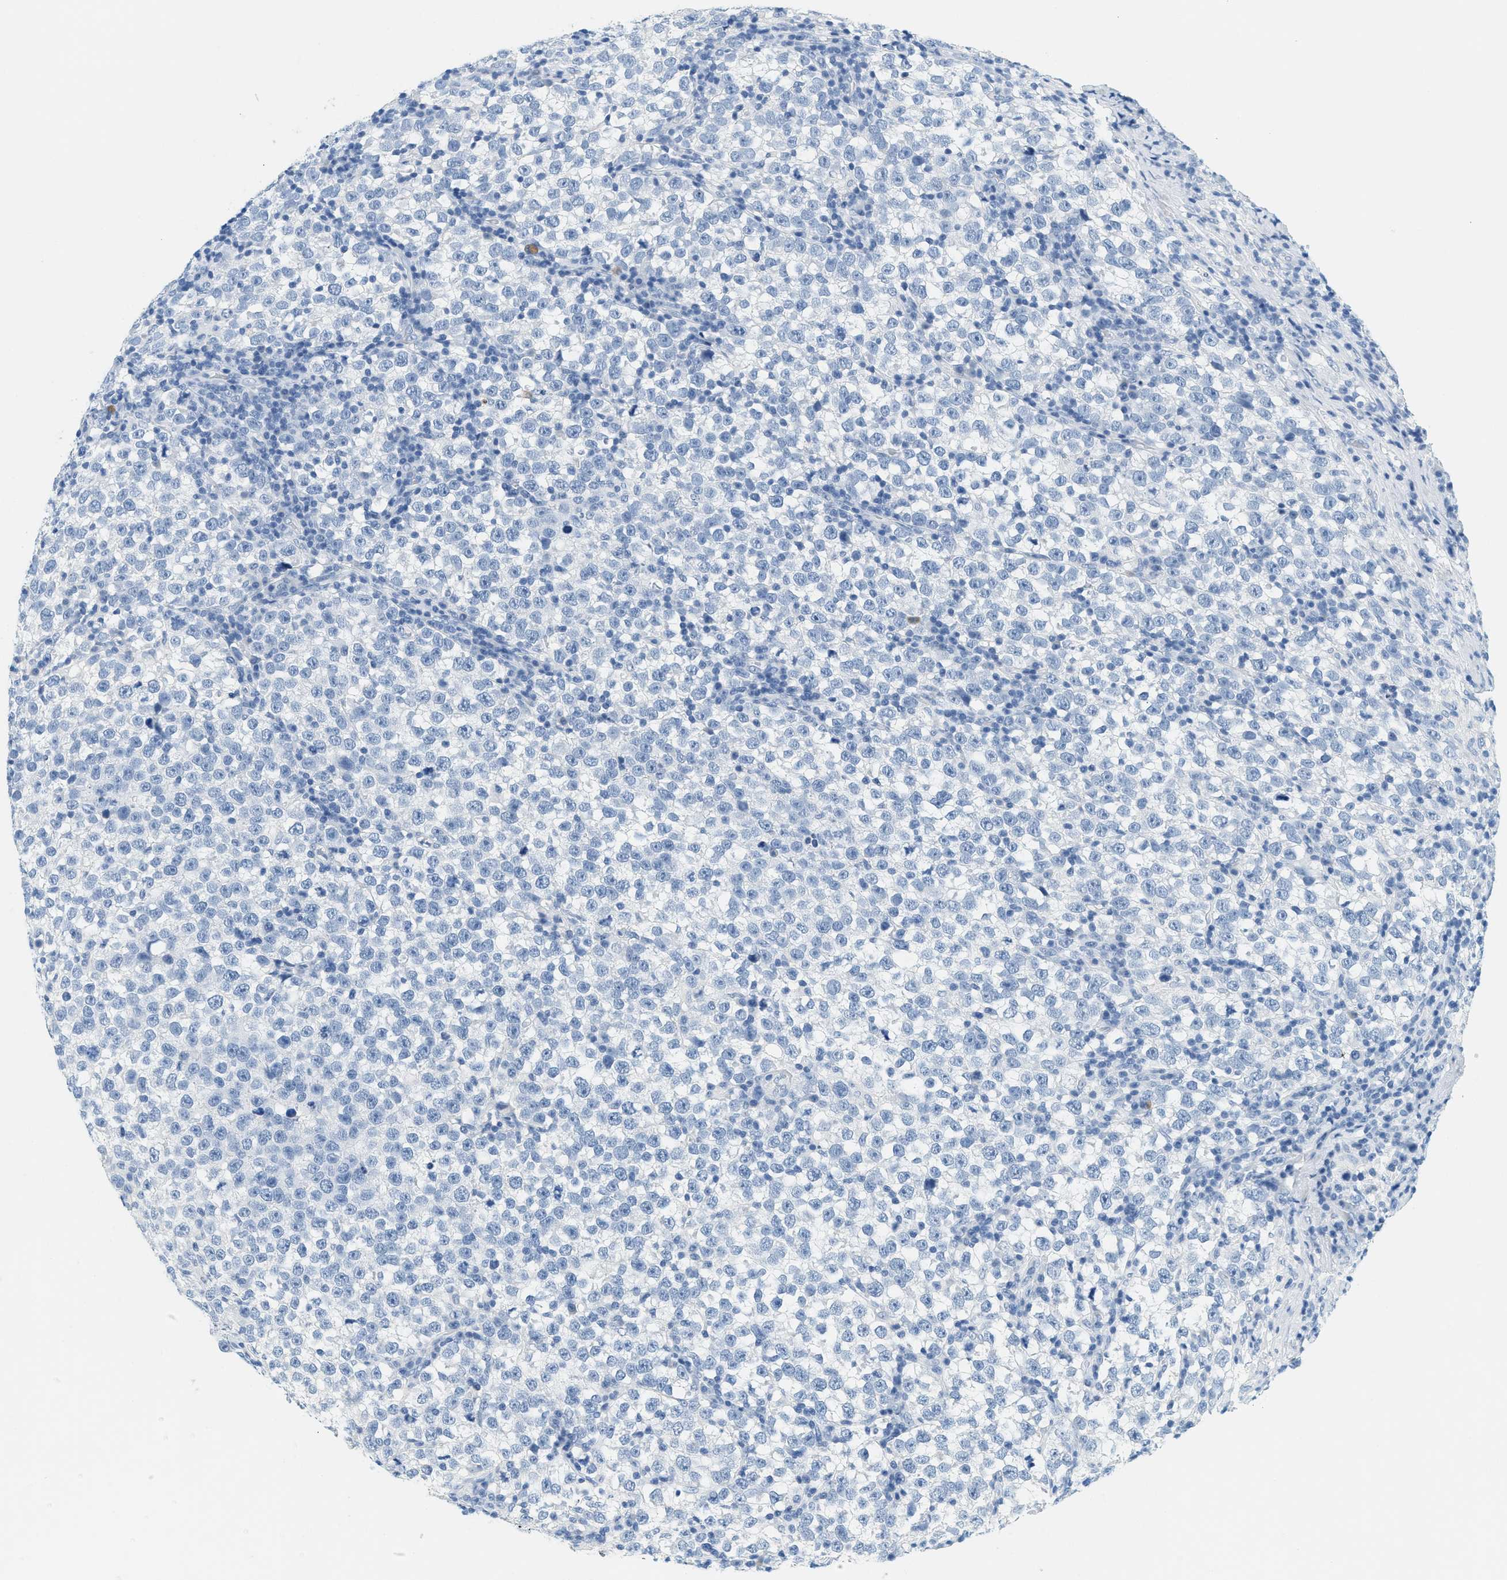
{"staining": {"intensity": "negative", "quantity": "none", "location": "none"}, "tissue": "testis cancer", "cell_type": "Tumor cells", "image_type": "cancer", "snomed": [{"axis": "morphology", "description": "Normal tissue, NOS"}, {"axis": "morphology", "description": "Seminoma, NOS"}, {"axis": "topography", "description": "Testis"}], "caption": "There is no significant positivity in tumor cells of testis cancer (seminoma). (DAB (3,3'-diaminobenzidine) immunohistochemistry (IHC) visualized using brightfield microscopy, high magnification).", "gene": "LCN2", "patient": {"sex": "male", "age": 43}}